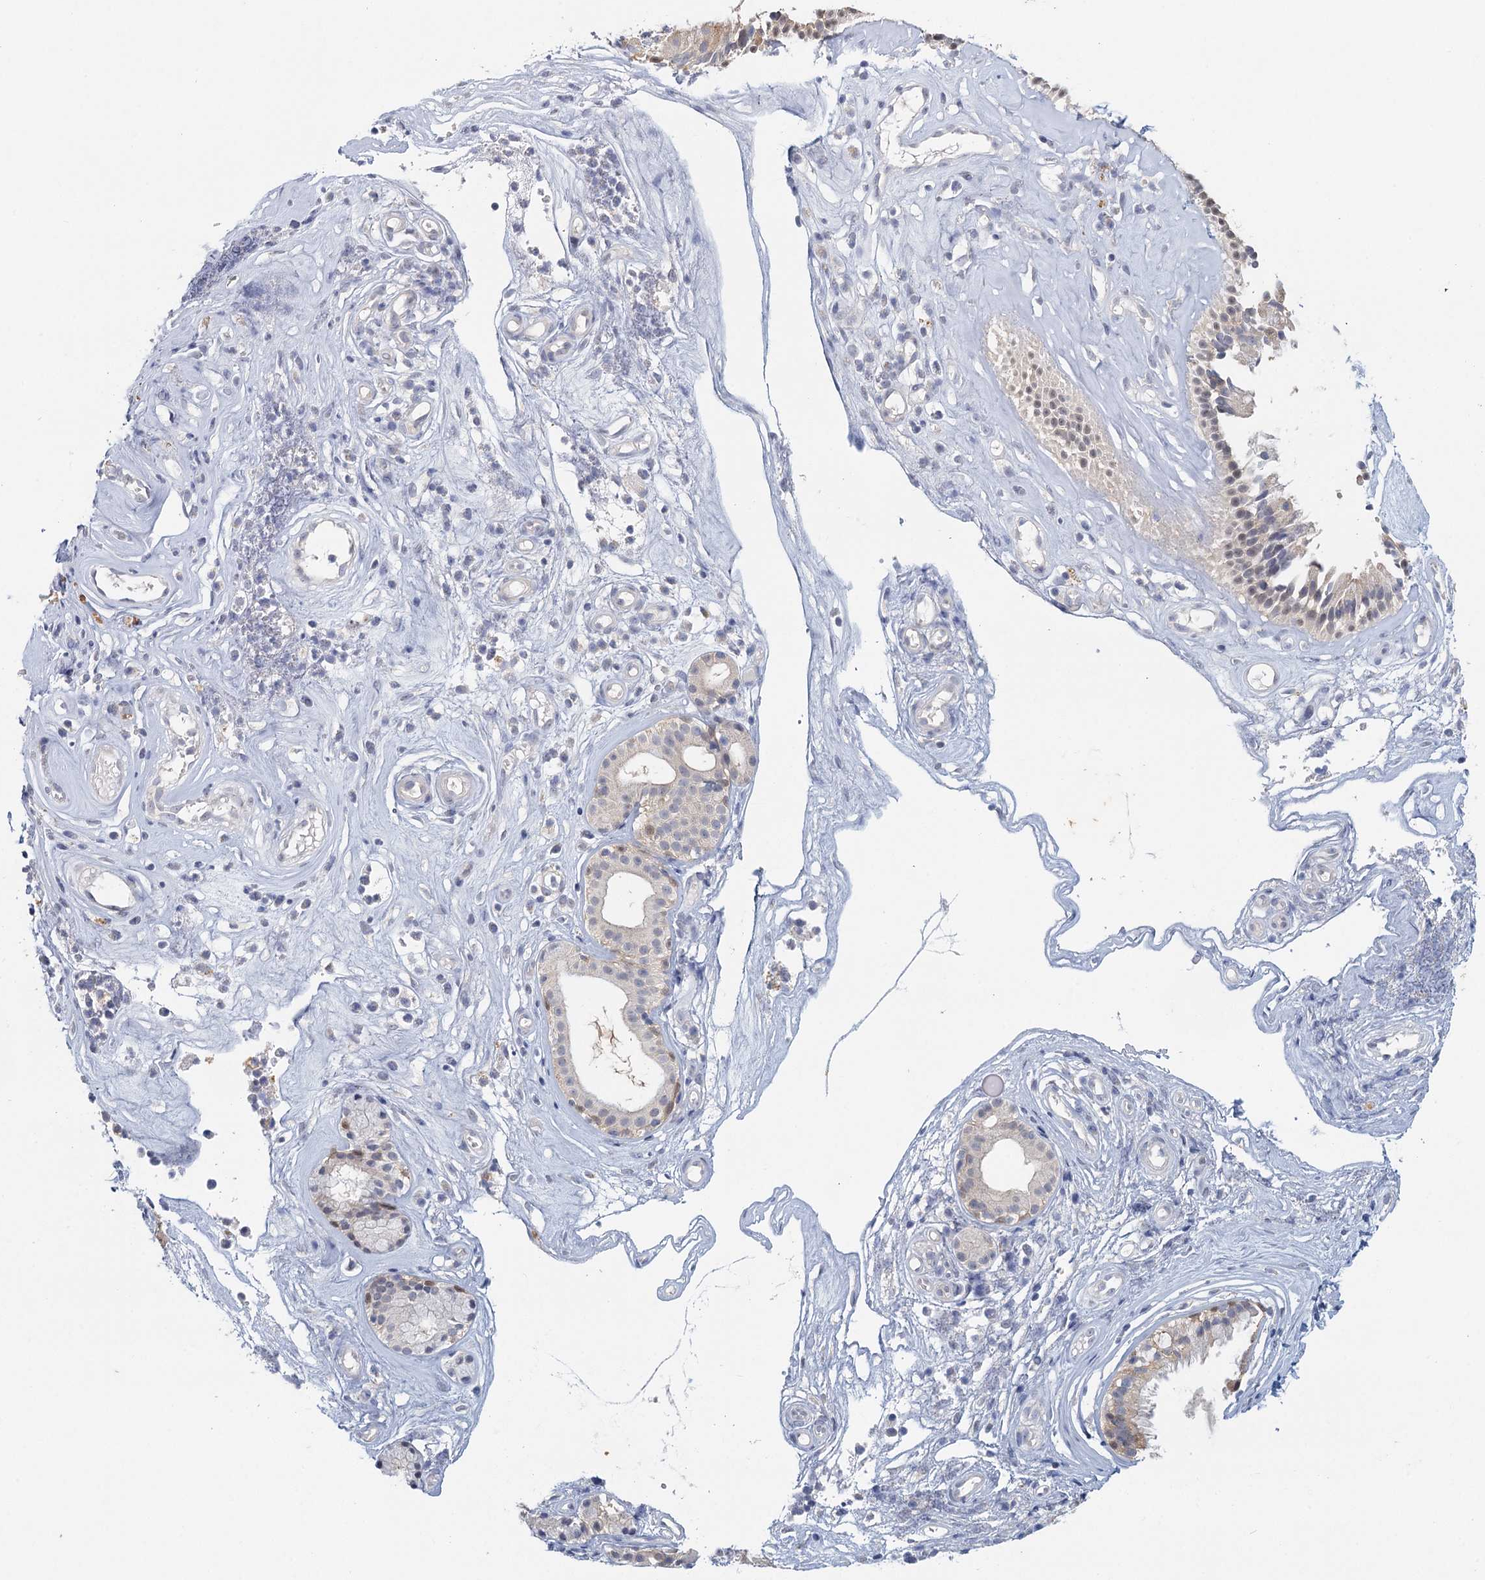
{"staining": {"intensity": "weak", "quantity": ">75%", "location": "cytoplasmic/membranous"}, "tissue": "nasopharynx", "cell_type": "Respiratory epithelial cells", "image_type": "normal", "snomed": [{"axis": "morphology", "description": "Normal tissue, NOS"}, {"axis": "morphology", "description": "Inflammation, NOS"}, {"axis": "topography", "description": "Nasopharynx"}], "caption": "Human nasopharynx stained with a protein marker demonstrates weak staining in respiratory epithelial cells.", "gene": "MYO7B", "patient": {"sex": "male", "age": 29}}